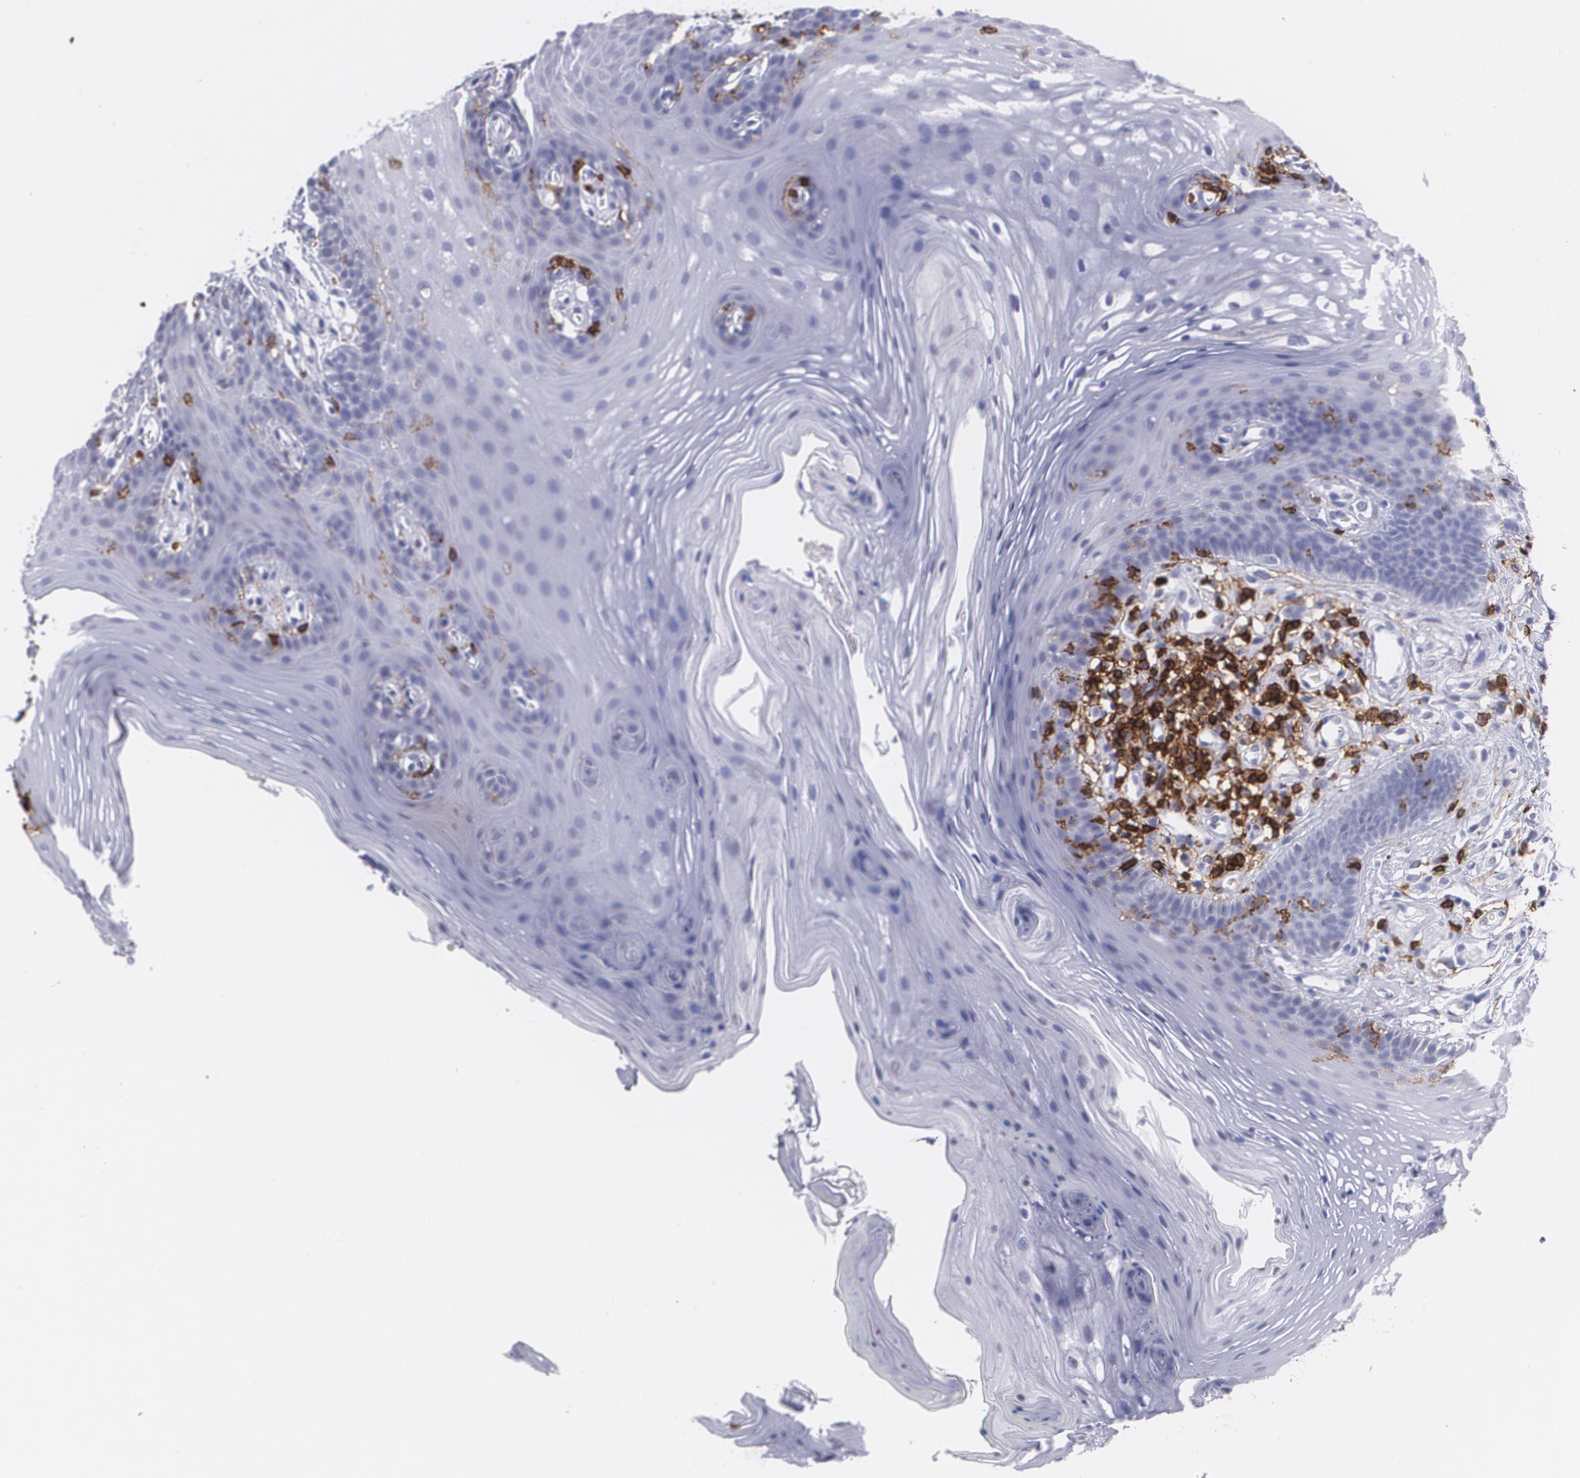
{"staining": {"intensity": "negative", "quantity": "none", "location": "none"}, "tissue": "oral mucosa", "cell_type": "Squamous epithelial cells", "image_type": "normal", "snomed": [{"axis": "morphology", "description": "Normal tissue, NOS"}, {"axis": "topography", "description": "Oral tissue"}], "caption": "Image shows no significant protein staining in squamous epithelial cells of benign oral mucosa. The staining is performed using DAB (3,3'-diaminobenzidine) brown chromogen with nuclei counter-stained in using hematoxylin.", "gene": "PTPRC", "patient": {"sex": "male", "age": 62}}